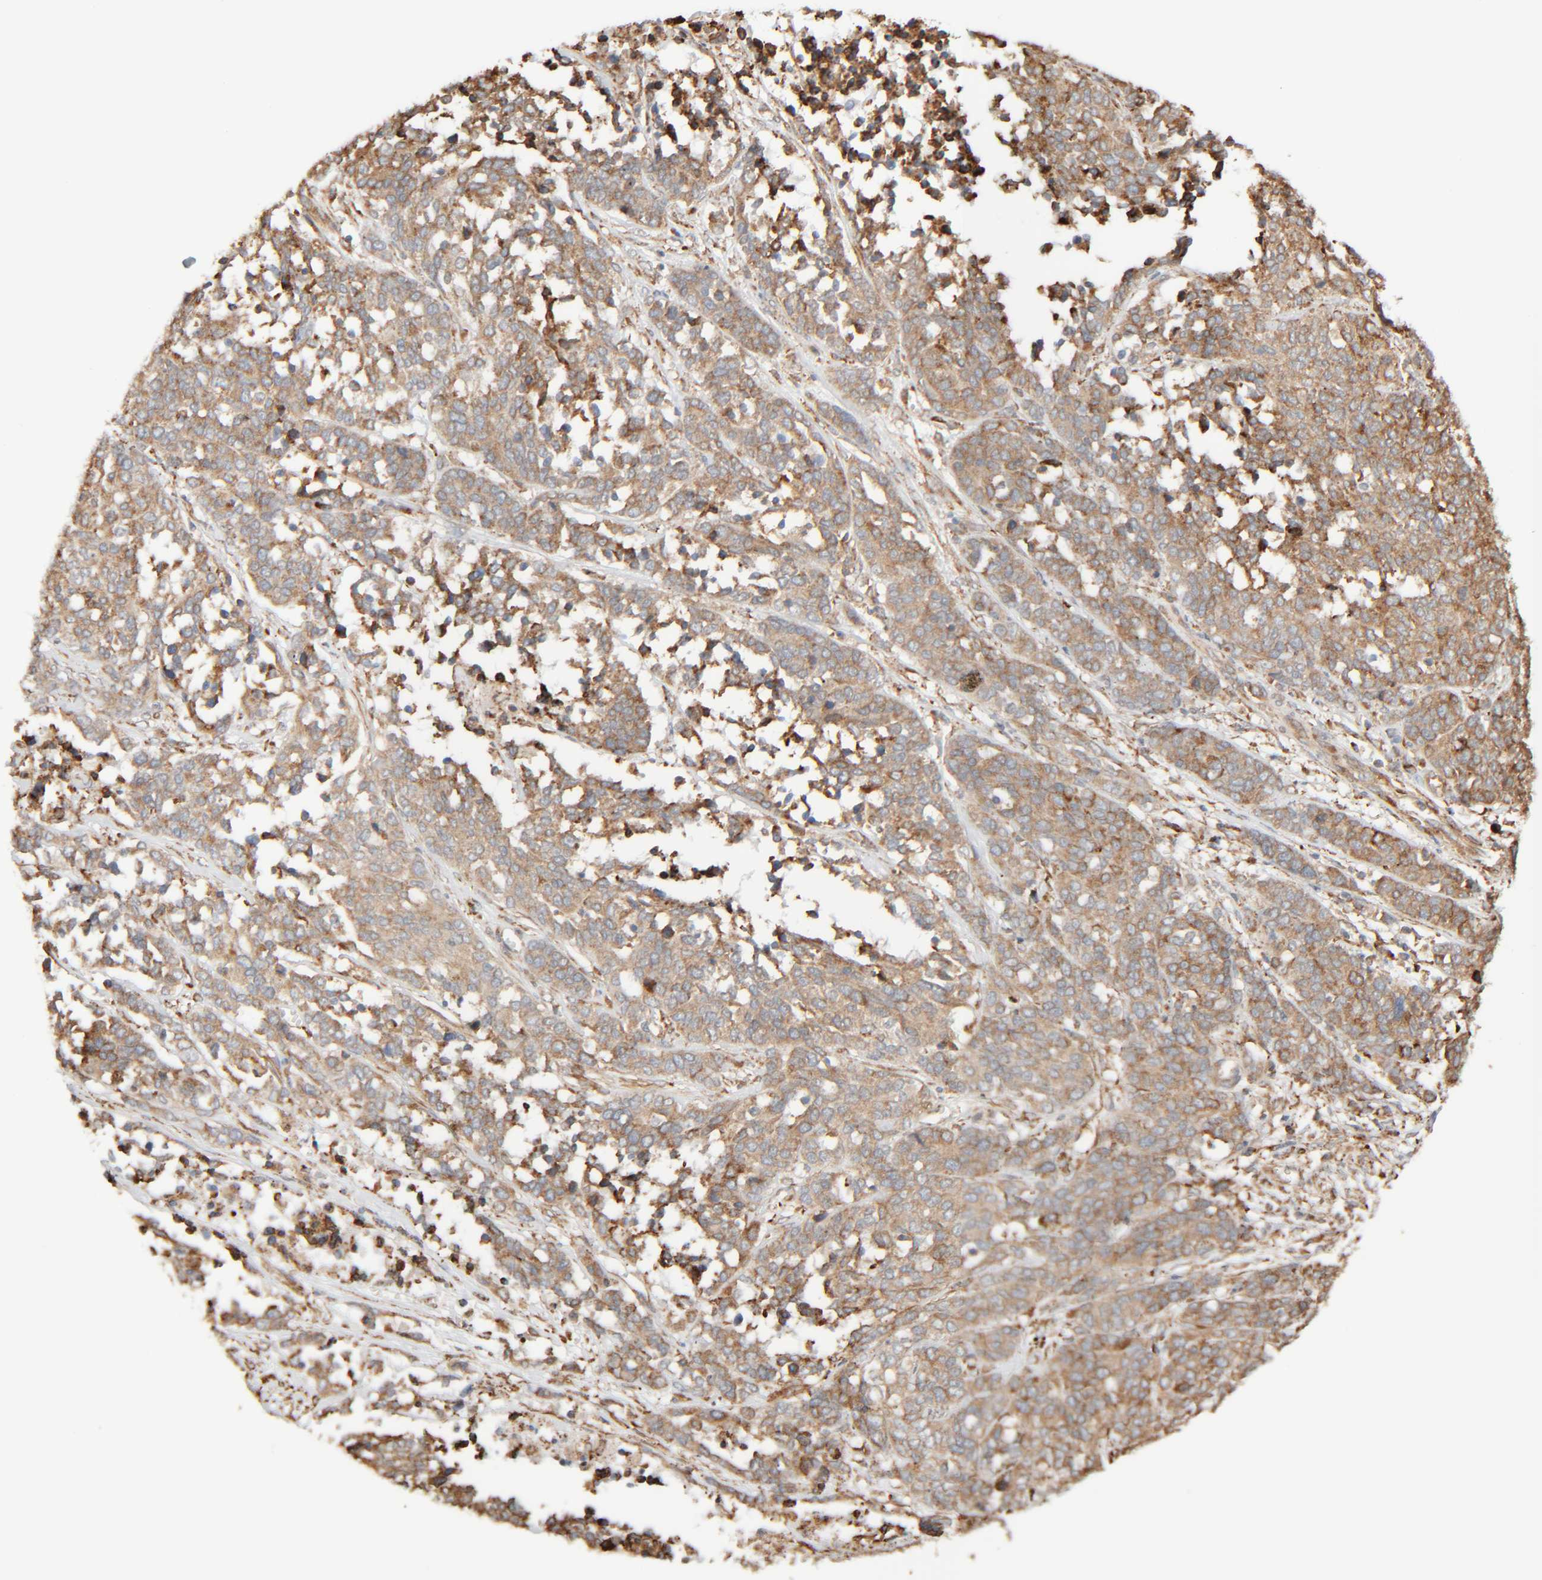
{"staining": {"intensity": "moderate", "quantity": ">75%", "location": "cytoplasmic/membranous"}, "tissue": "ovarian cancer", "cell_type": "Tumor cells", "image_type": "cancer", "snomed": [{"axis": "morphology", "description": "Cystadenocarcinoma, serous, NOS"}, {"axis": "topography", "description": "Ovary"}], "caption": "Tumor cells display medium levels of moderate cytoplasmic/membranous expression in approximately >75% of cells in human ovarian cancer.", "gene": "INTS1", "patient": {"sex": "female", "age": 44}}